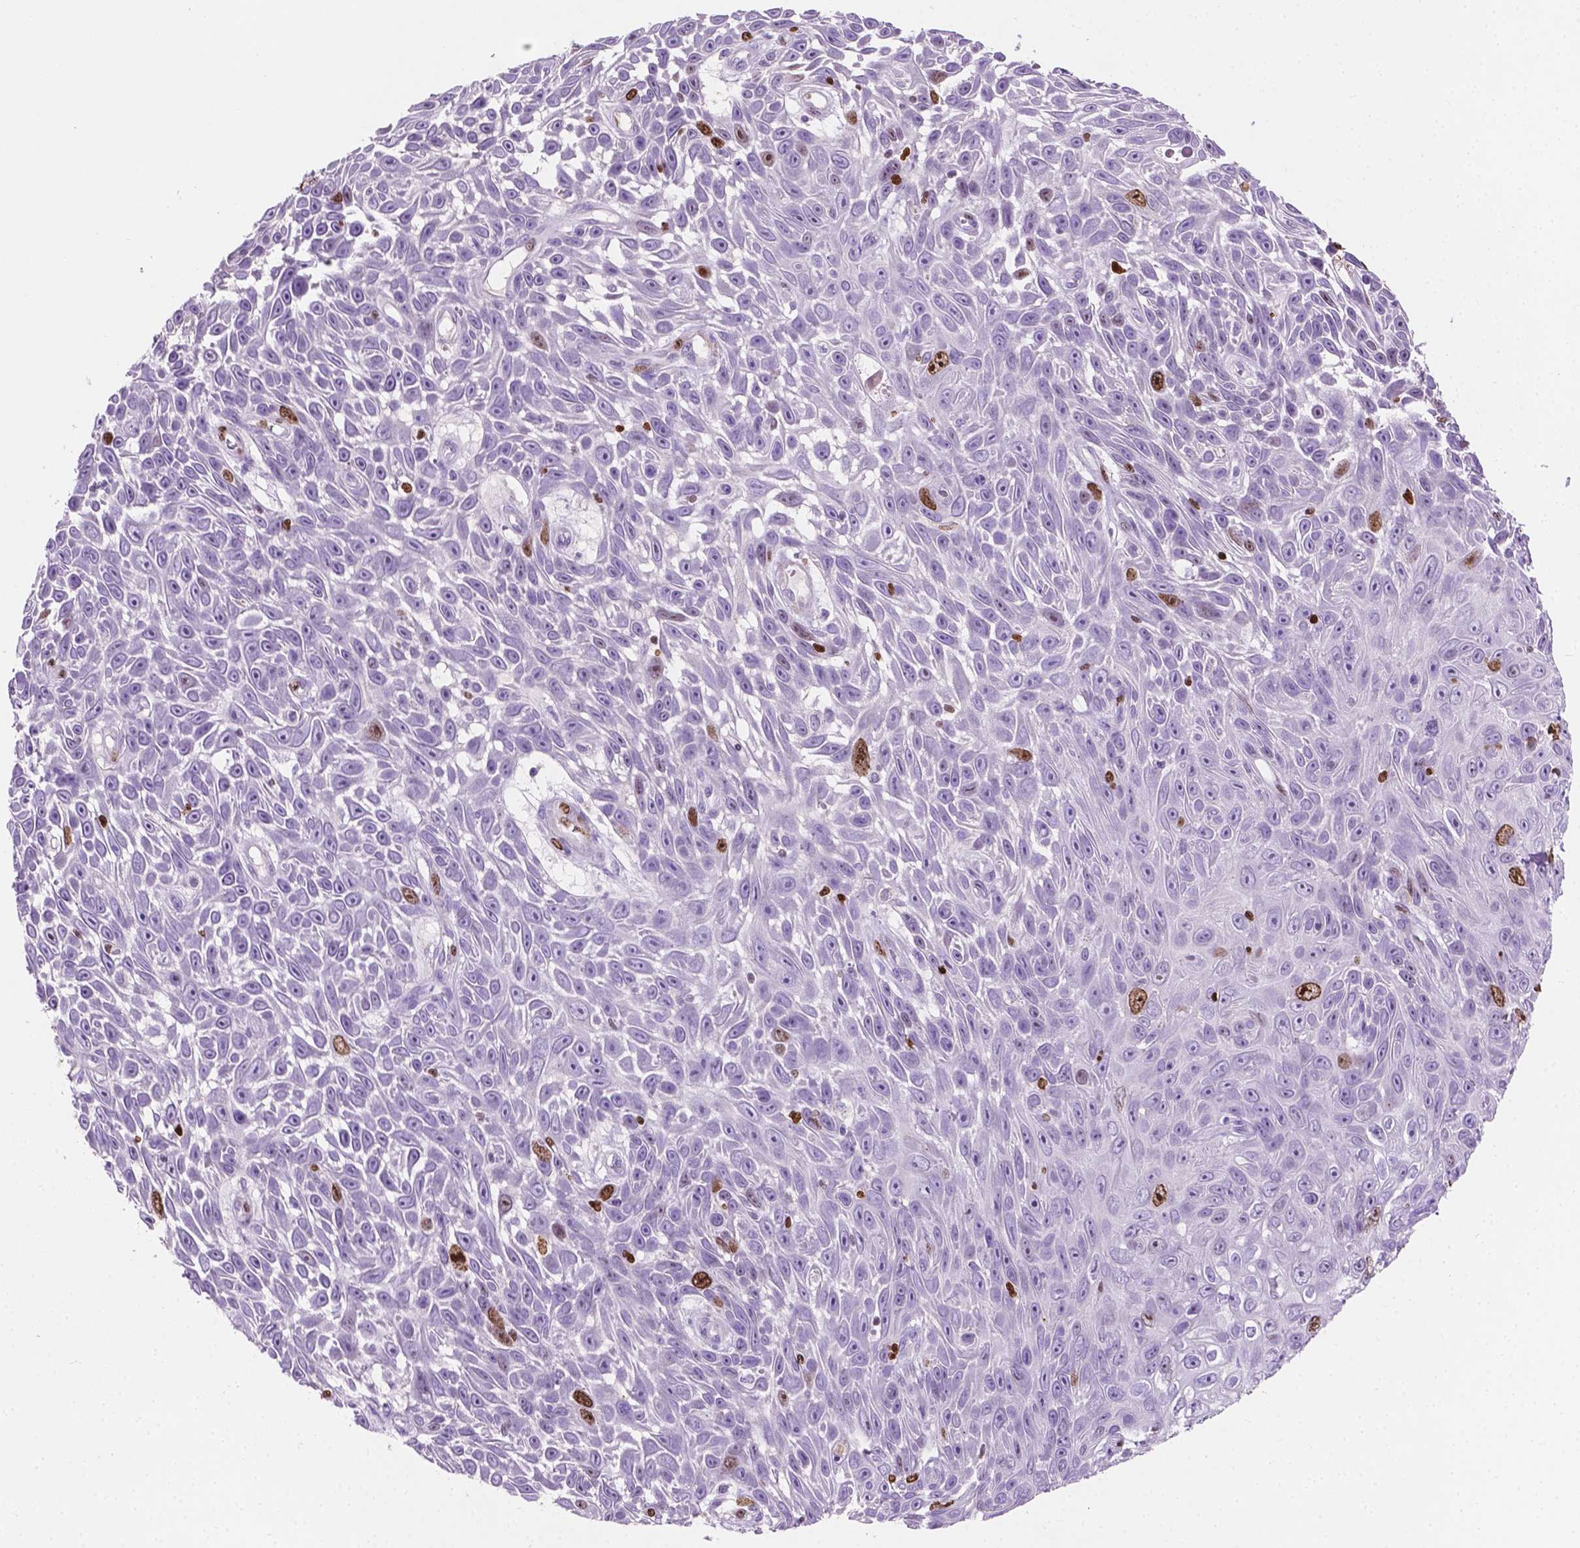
{"staining": {"intensity": "moderate", "quantity": "25%-75%", "location": "nuclear"}, "tissue": "skin cancer", "cell_type": "Tumor cells", "image_type": "cancer", "snomed": [{"axis": "morphology", "description": "Squamous cell carcinoma, NOS"}, {"axis": "topography", "description": "Skin"}], "caption": "A photomicrograph of human skin squamous cell carcinoma stained for a protein demonstrates moderate nuclear brown staining in tumor cells.", "gene": "SIAH2", "patient": {"sex": "male", "age": 82}}